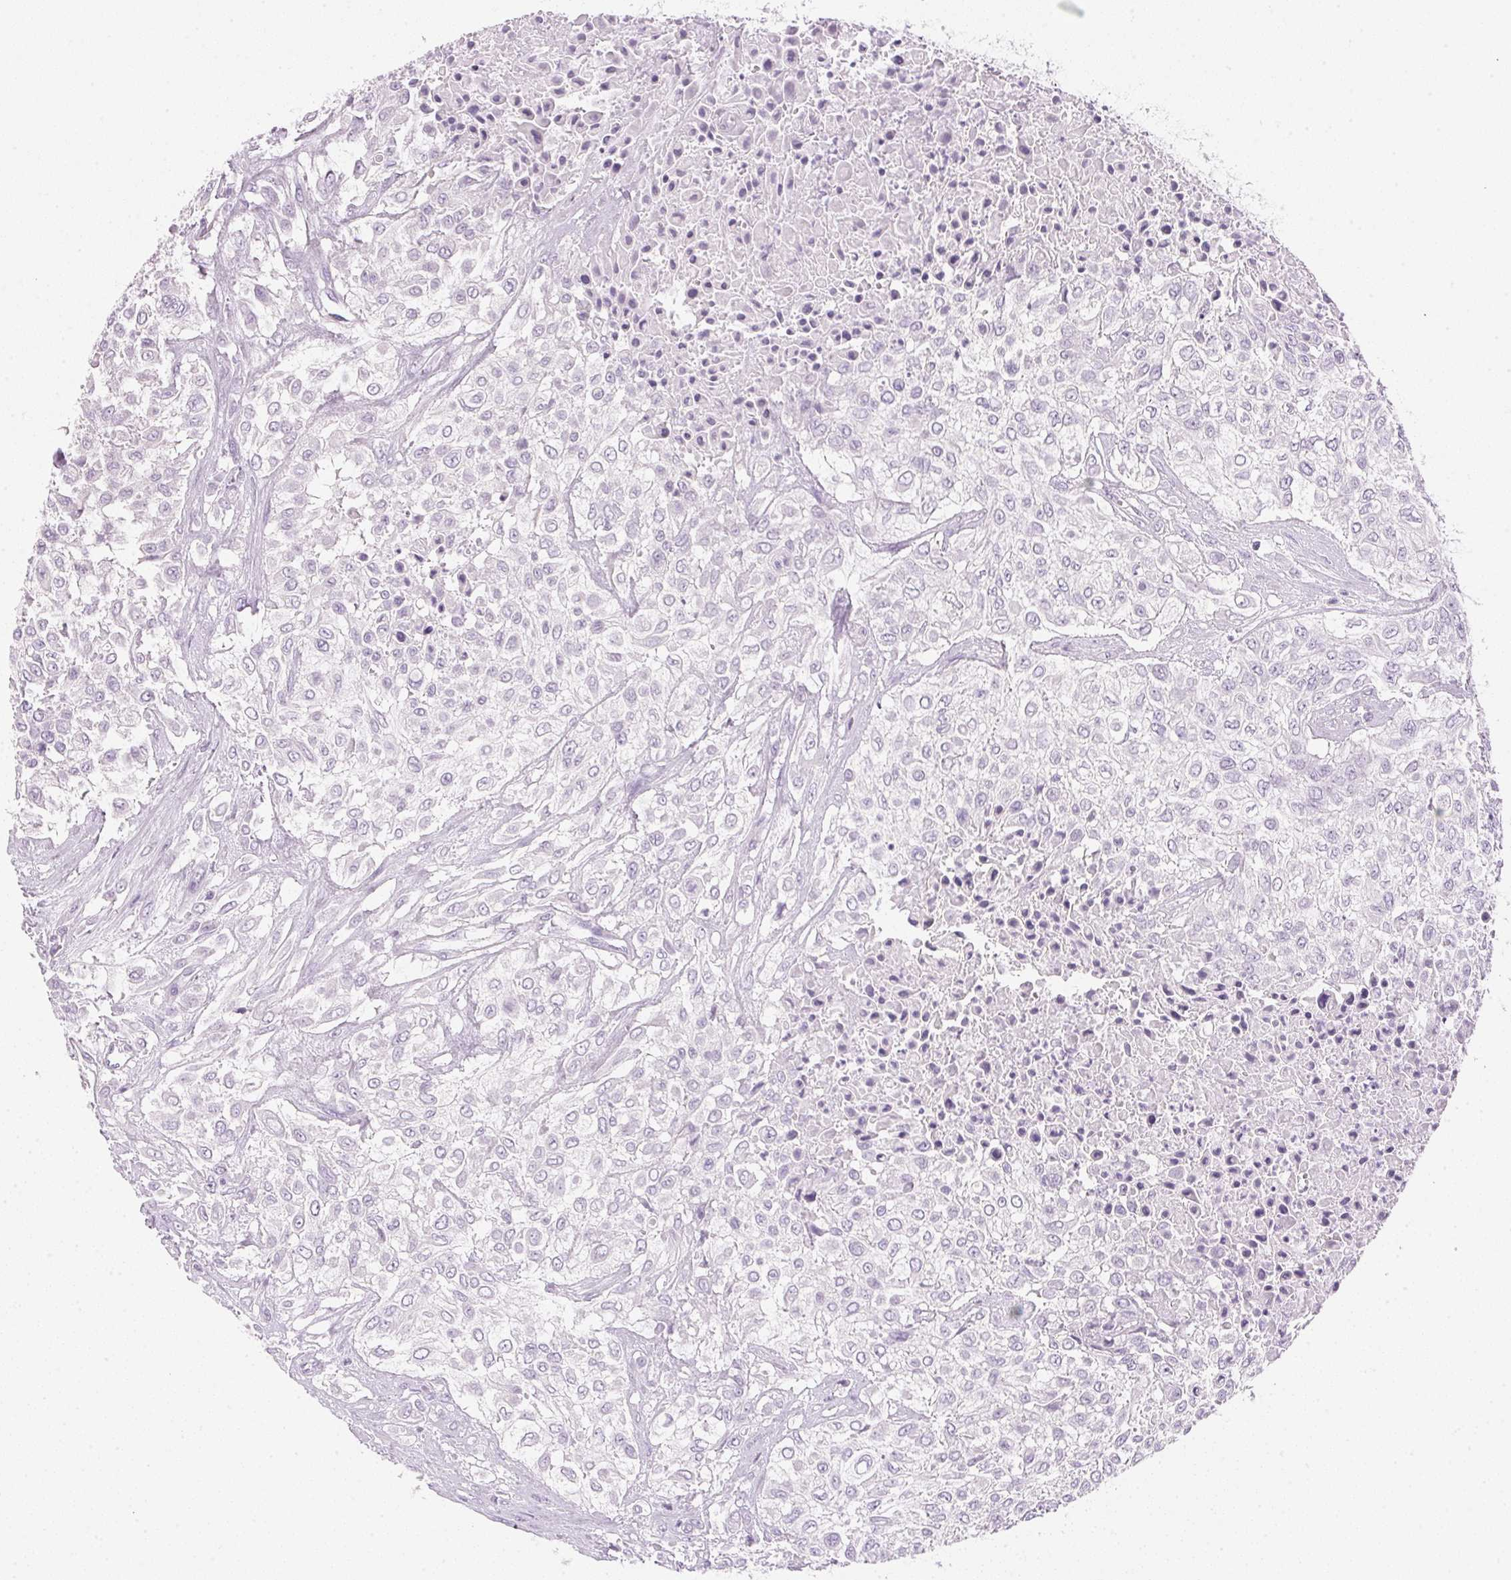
{"staining": {"intensity": "negative", "quantity": "none", "location": "none"}, "tissue": "urothelial cancer", "cell_type": "Tumor cells", "image_type": "cancer", "snomed": [{"axis": "morphology", "description": "Urothelial carcinoma, High grade"}, {"axis": "topography", "description": "Urinary bladder"}], "caption": "High magnification brightfield microscopy of urothelial carcinoma (high-grade) stained with DAB (3,3'-diaminobenzidine) (brown) and counterstained with hematoxylin (blue): tumor cells show no significant positivity.", "gene": "IGFBP1", "patient": {"sex": "male", "age": 57}}